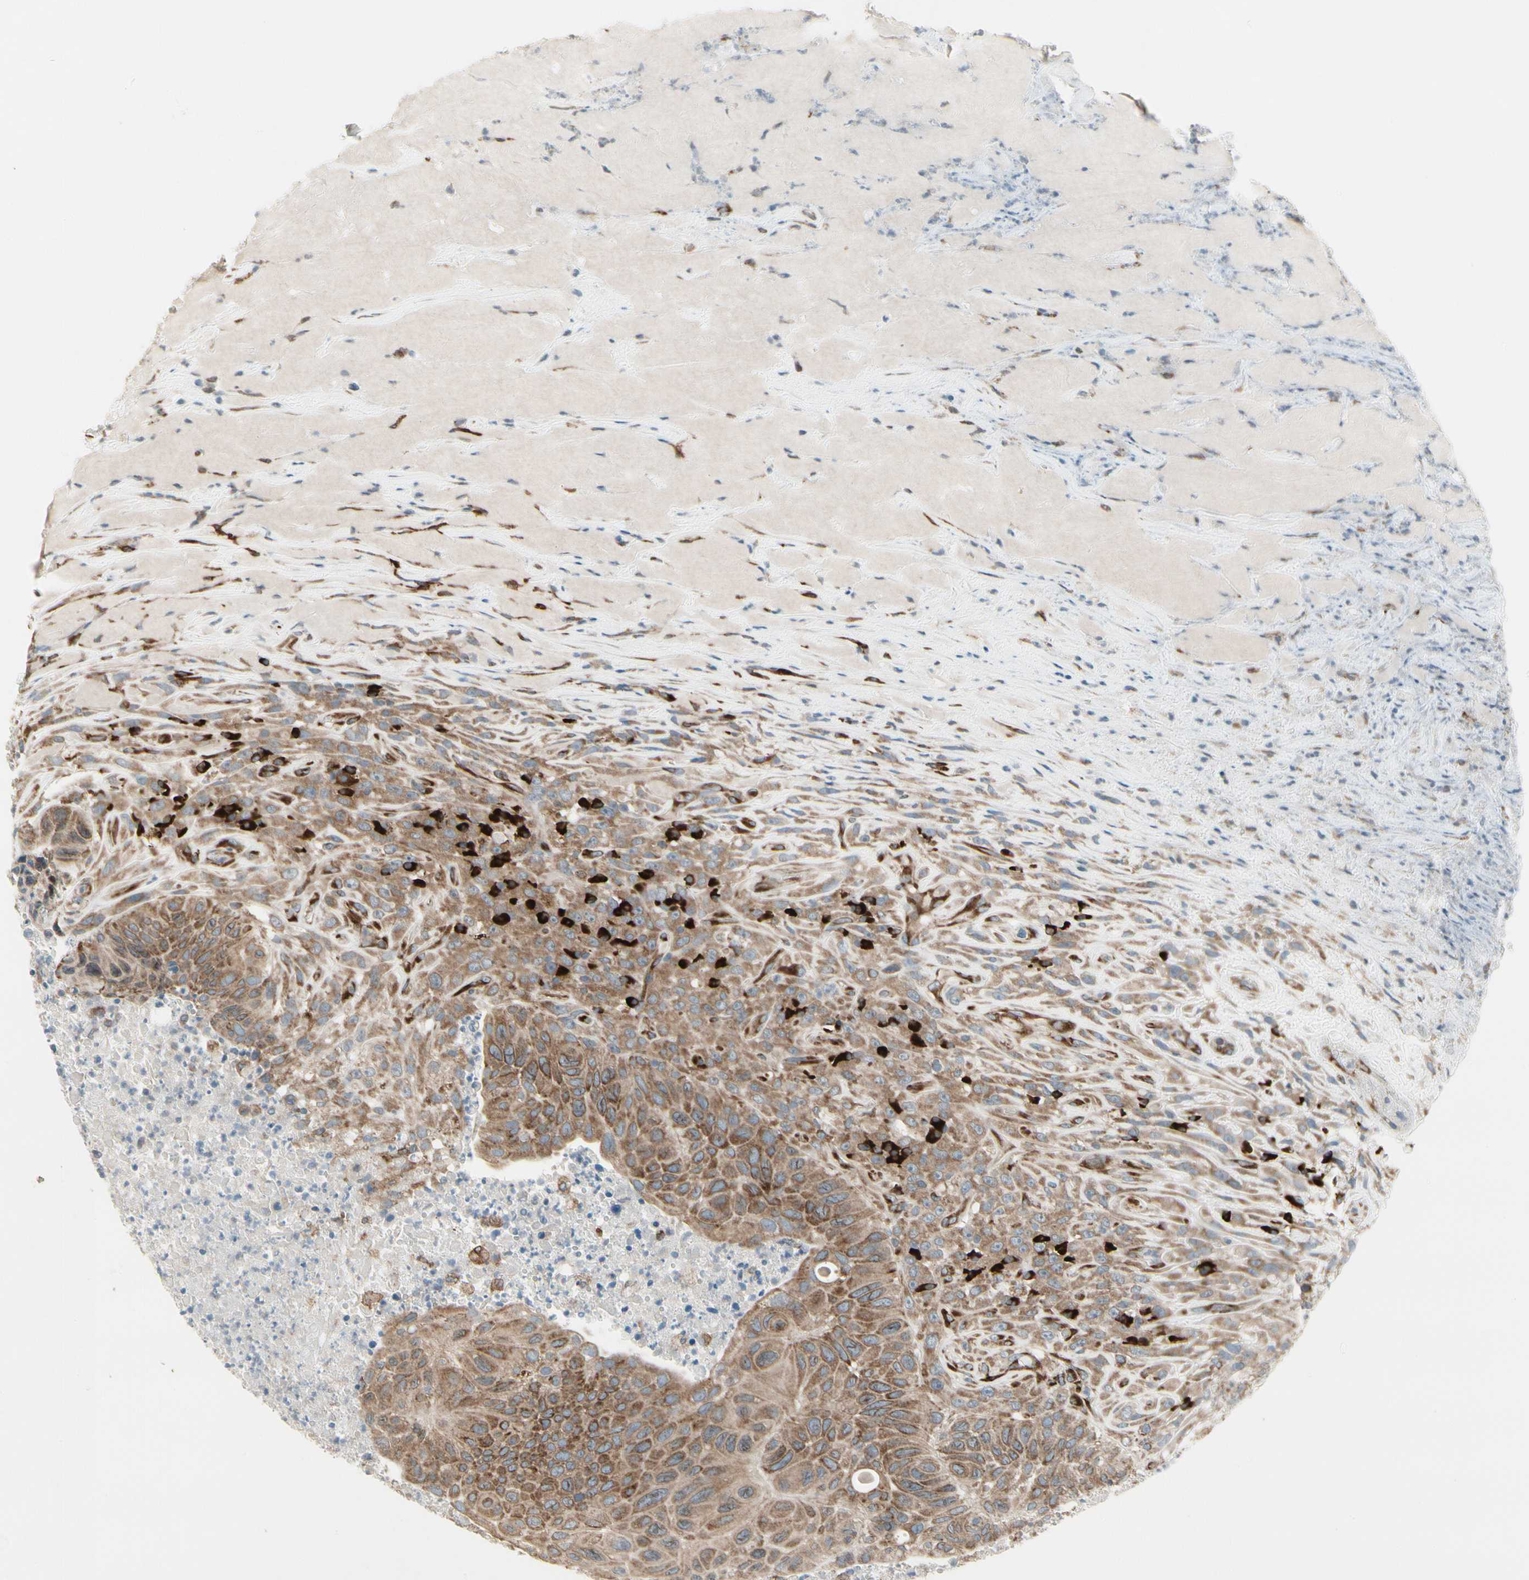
{"staining": {"intensity": "moderate", "quantity": ">75%", "location": "cytoplasmic/membranous"}, "tissue": "urothelial cancer", "cell_type": "Tumor cells", "image_type": "cancer", "snomed": [{"axis": "morphology", "description": "Urothelial carcinoma, High grade"}, {"axis": "topography", "description": "Urinary bladder"}], "caption": "A high-resolution image shows immunohistochemistry staining of urothelial cancer, which displays moderate cytoplasmic/membranous expression in approximately >75% of tumor cells. (Brightfield microscopy of DAB IHC at high magnification).", "gene": "FNDC3A", "patient": {"sex": "male", "age": 66}}